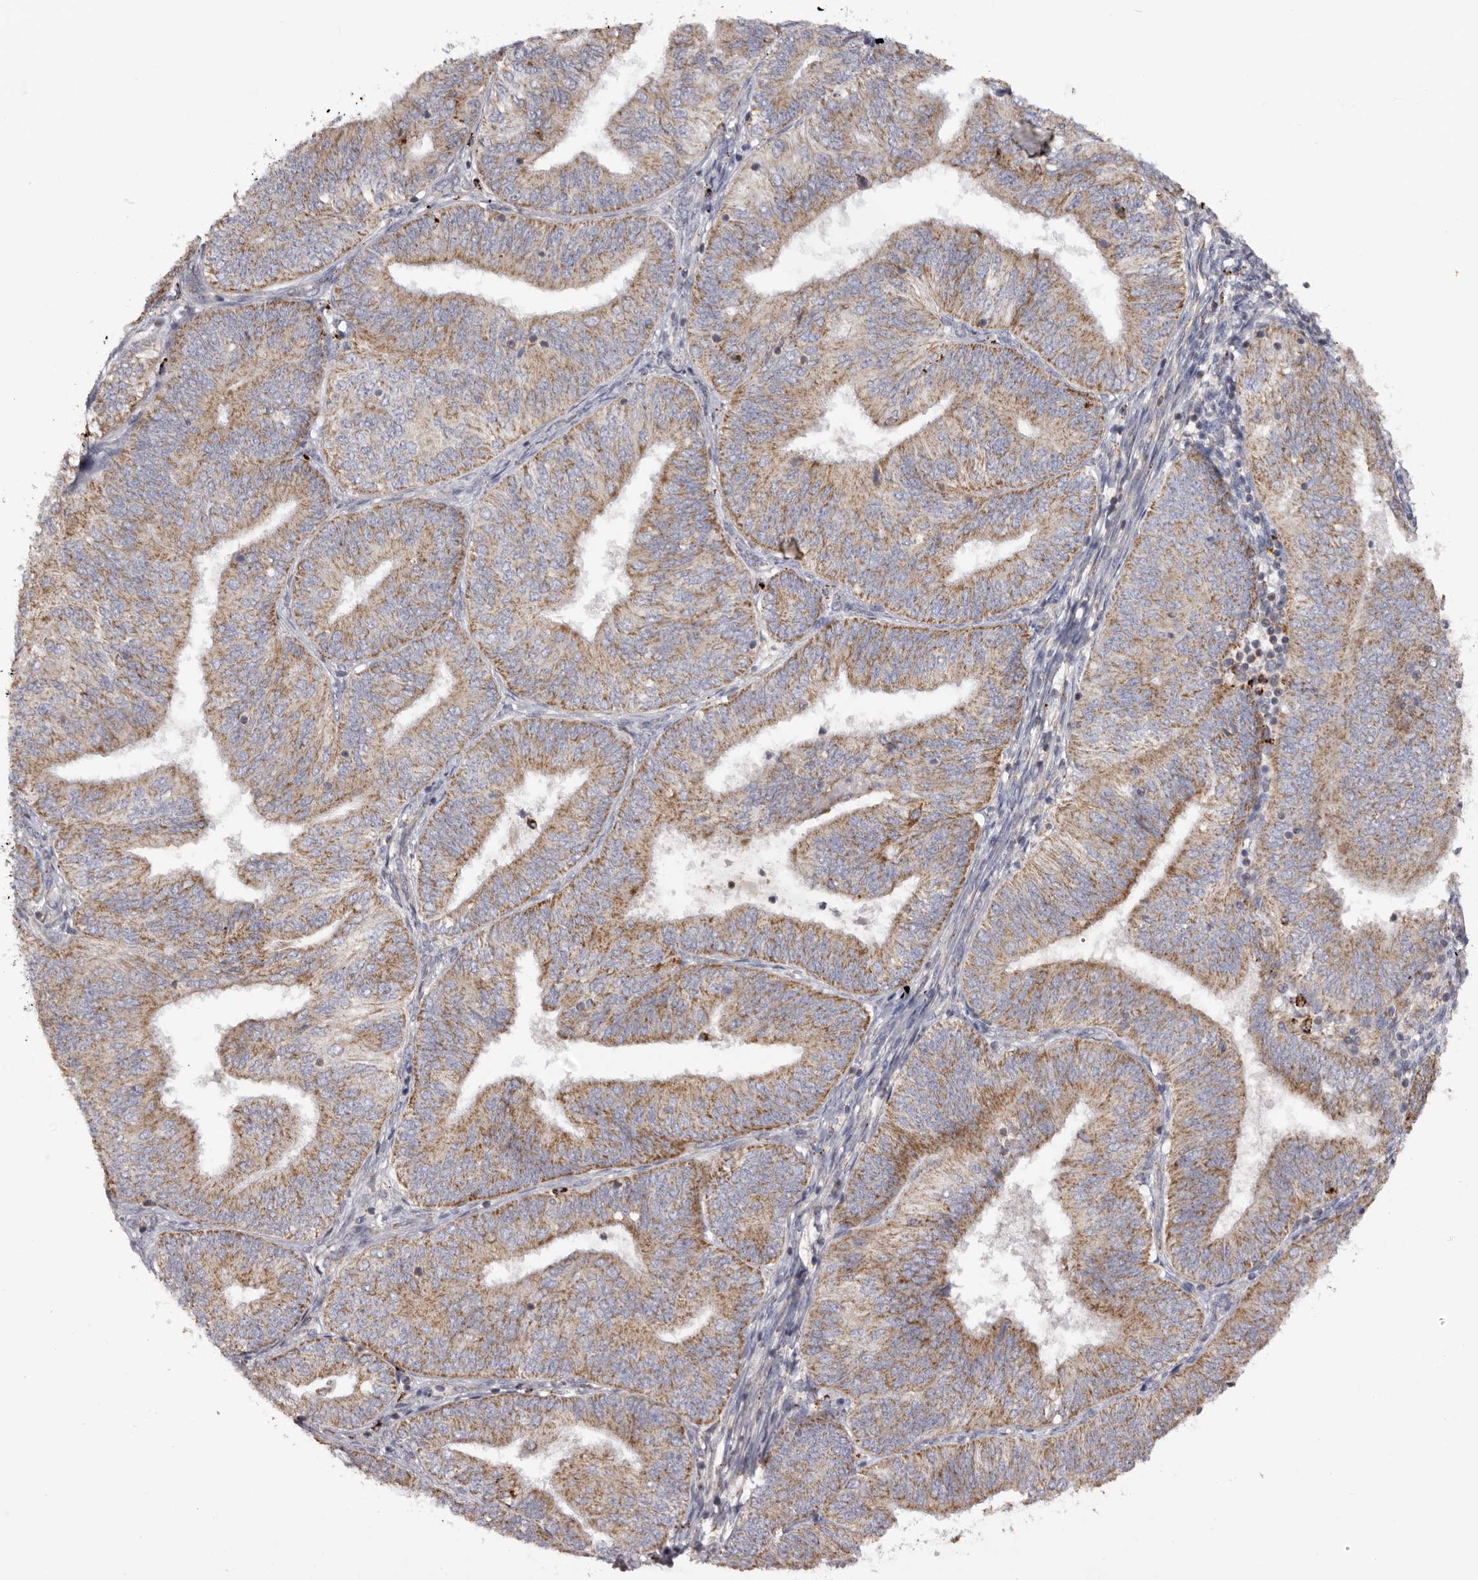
{"staining": {"intensity": "moderate", "quantity": ">75%", "location": "cytoplasmic/membranous"}, "tissue": "endometrial cancer", "cell_type": "Tumor cells", "image_type": "cancer", "snomed": [{"axis": "morphology", "description": "Adenocarcinoma, NOS"}, {"axis": "topography", "description": "Endometrium"}], "caption": "DAB immunohistochemical staining of human endometrial cancer (adenocarcinoma) exhibits moderate cytoplasmic/membranous protein expression in approximately >75% of tumor cells. (Brightfield microscopy of DAB IHC at high magnification).", "gene": "MECR", "patient": {"sex": "female", "age": 58}}